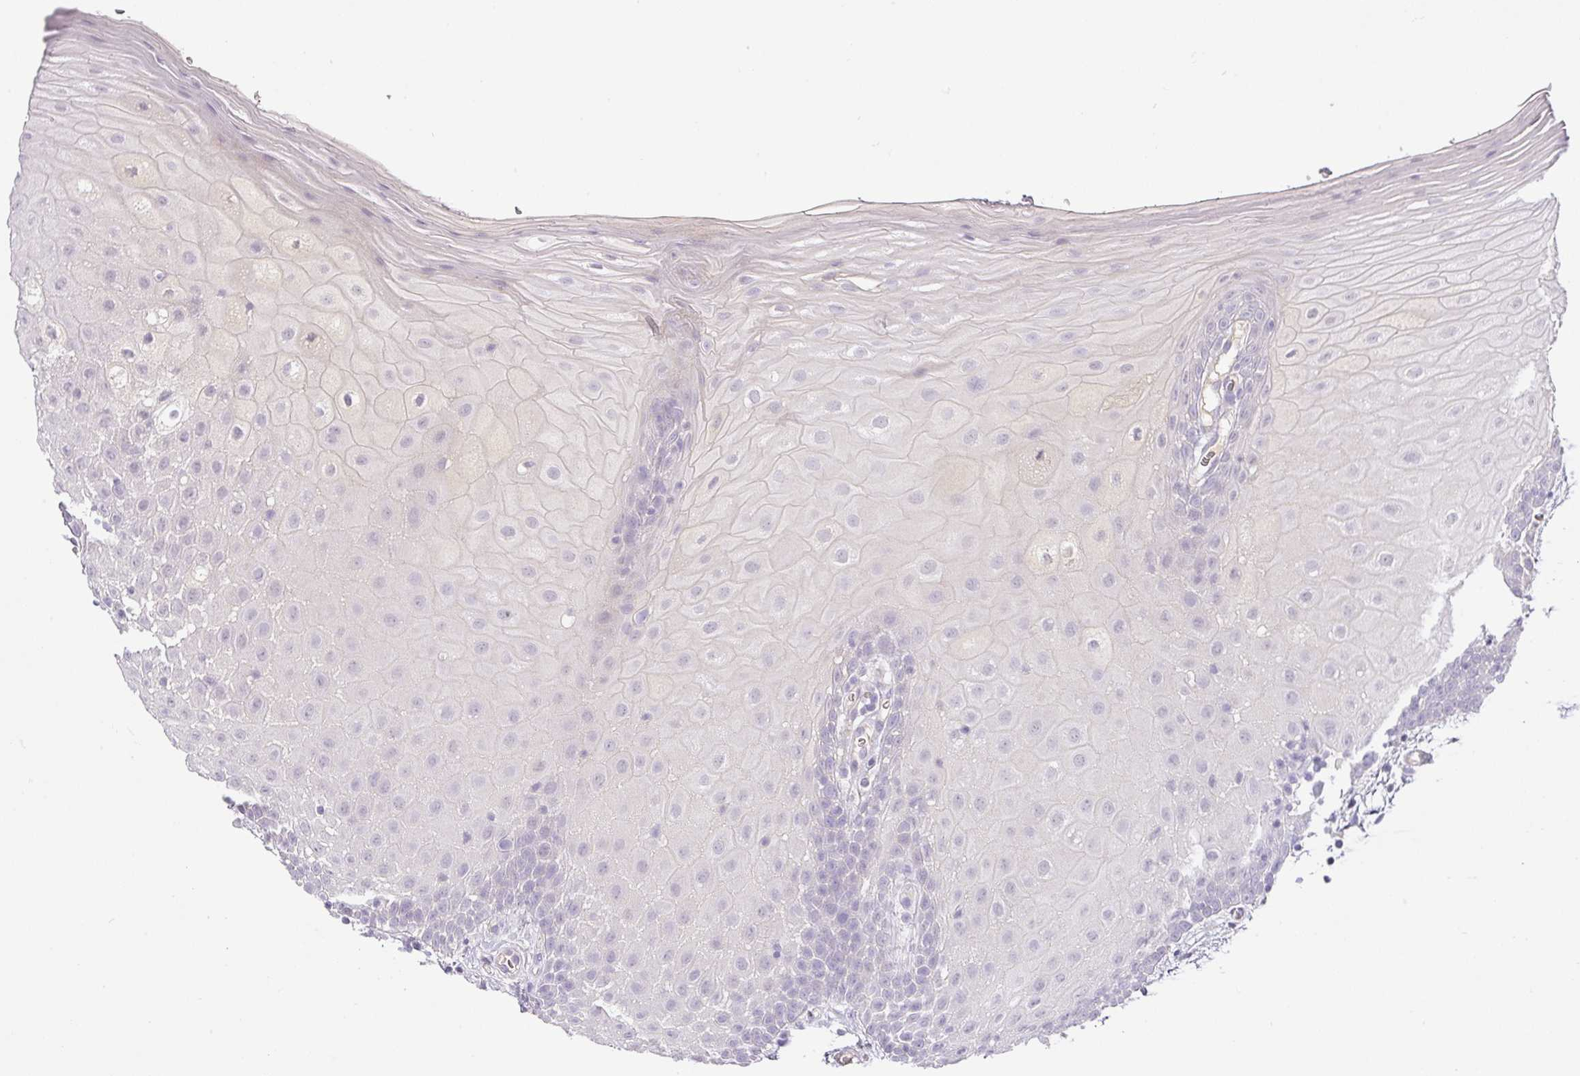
{"staining": {"intensity": "negative", "quantity": "none", "location": "none"}, "tissue": "oral mucosa", "cell_type": "Squamous epithelial cells", "image_type": "normal", "snomed": [{"axis": "morphology", "description": "Normal tissue, NOS"}, {"axis": "morphology", "description": "Squamous cell carcinoma, NOS"}, {"axis": "topography", "description": "Oral tissue"}, {"axis": "topography", "description": "Tounge, NOS"}, {"axis": "topography", "description": "Head-Neck"}], "caption": "This histopathology image is of normal oral mucosa stained with immunohistochemistry (IHC) to label a protein in brown with the nuclei are counter-stained blue. There is no staining in squamous epithelial cells. The staining is performed using DAB brown chromogen with nuclei counter-stained in using hematoxylin.", "gene": "RAX2", "patient": {"sex": "male", "age": 76}}